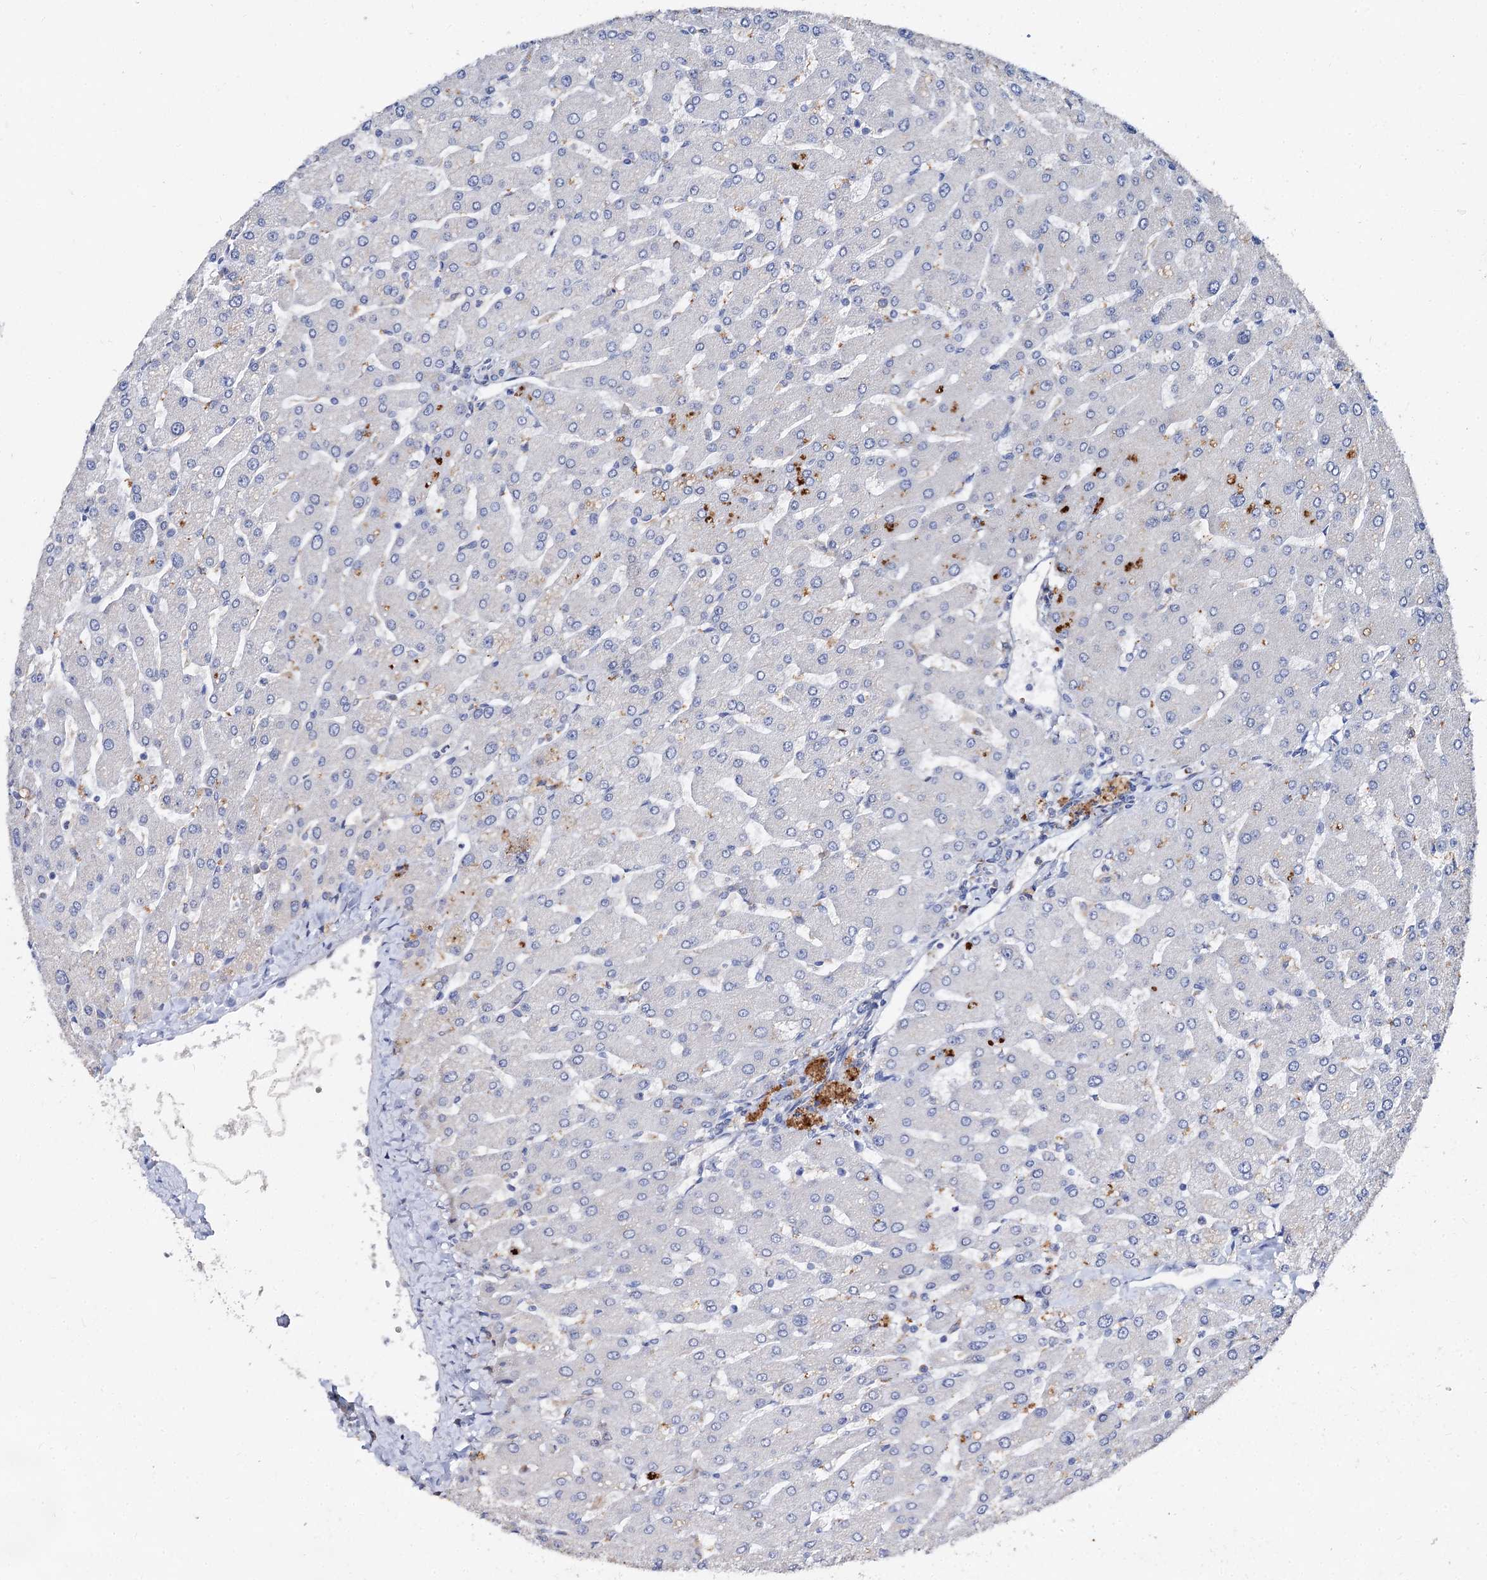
{"staining": {"intensity": "negative", "quantity": "none", "location": "none"}, "tissue": "liver", "cell_type": "Cholangiocytes", "image_type": "normal", "snomed": [{"axis": "morphology", "description": "Normal tissue, NOS"}, {"axis": "topography", "description": "Liver"}], "caption": "There is no significant staining in cholangiocytes of liver. (Brightfield microscopy of DAB immunohistochemistry at high magnification).", "gene": "HVCN1", "patient": {"sex": "male", "age": 55}}